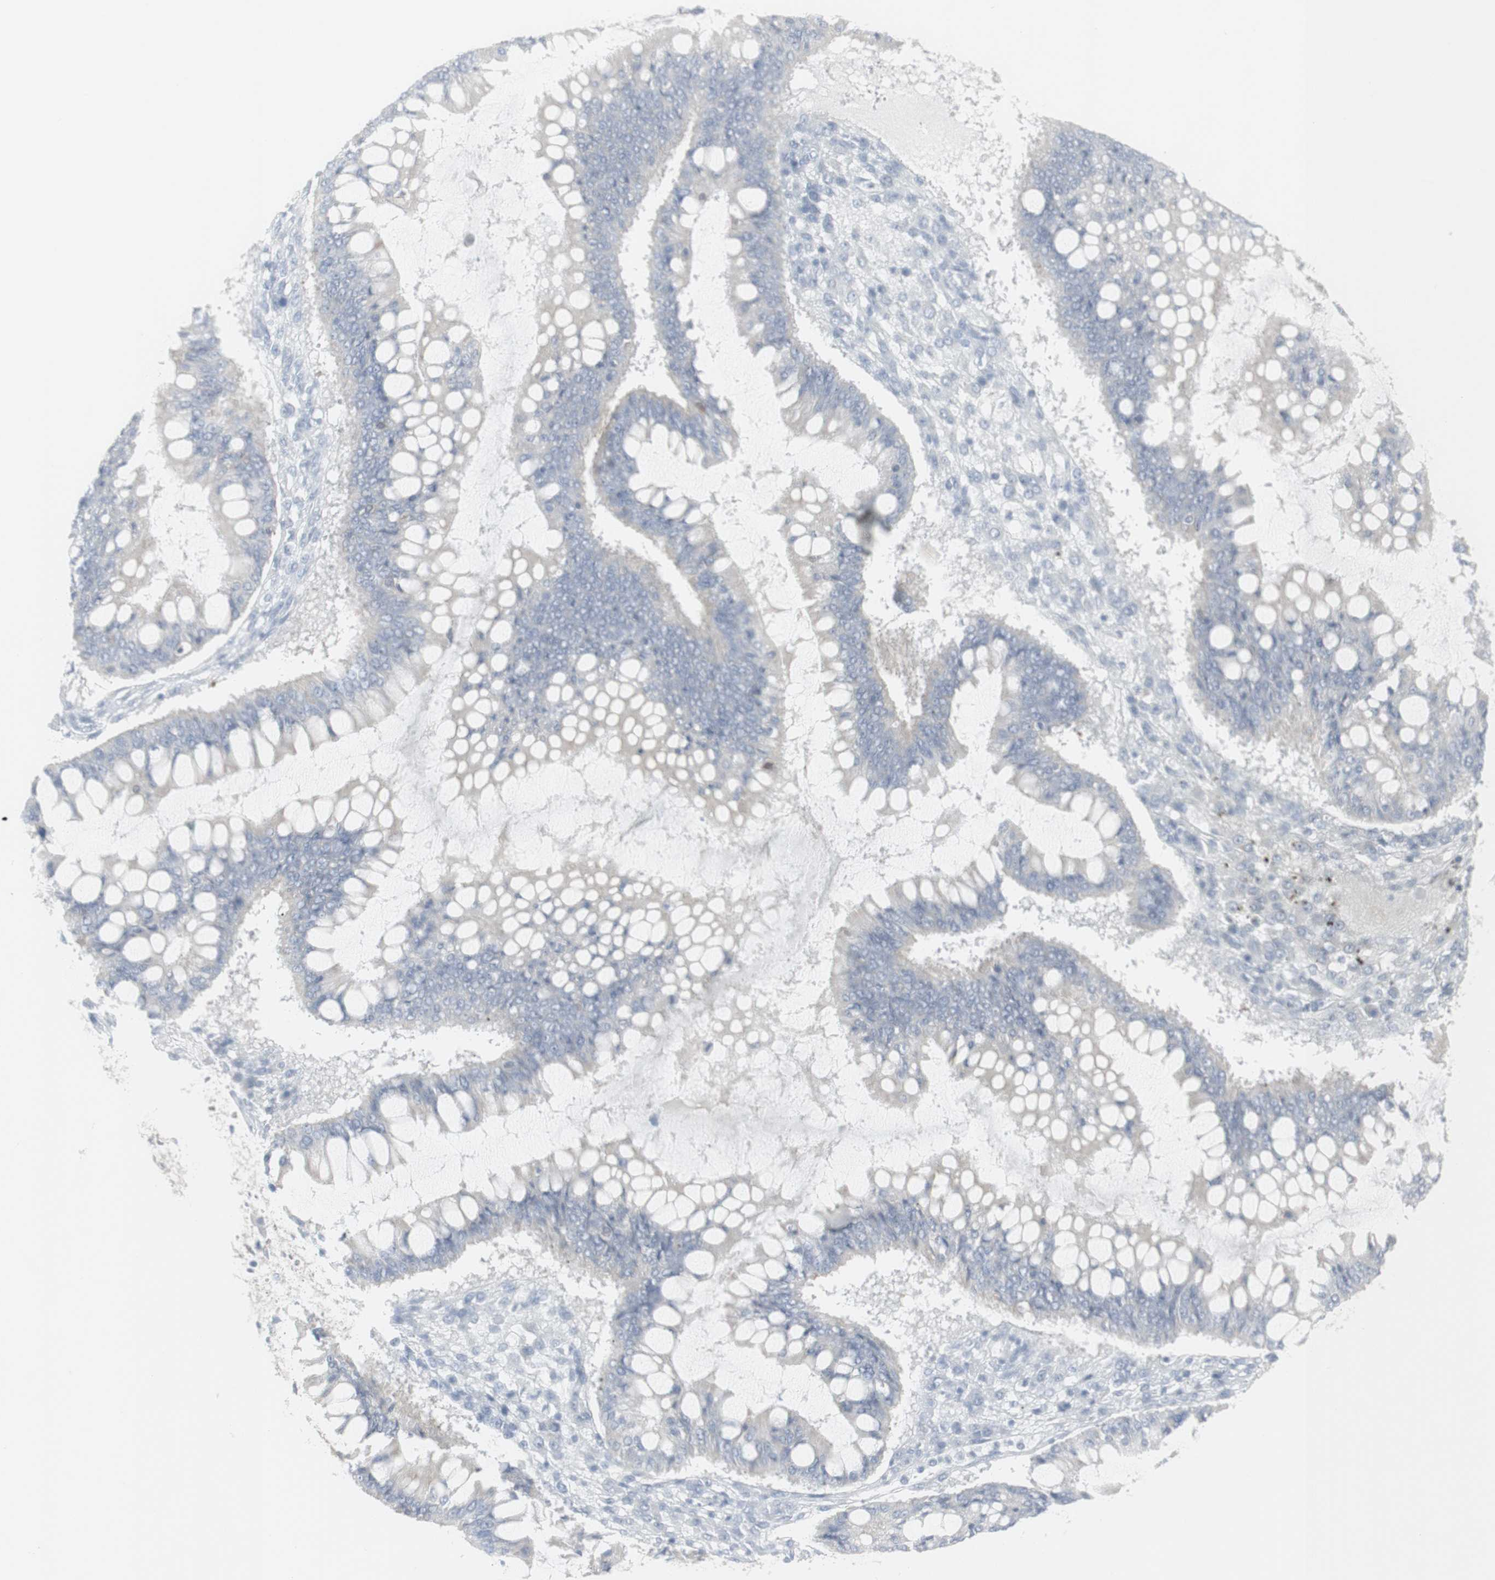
{"staining": {"intensity": "negative", "quantity": "none", "location": "none"}, "tissue": "ovarian cancer", "cell_type": "Tumor cells", "image_type": "cancer", "snomed": [{"axis": "morphology", "description": "Cystadenocarcinoma, mucinous, NOS"}, {"axis": "topography", "description": "Ovary"}], "caption": "This micrograph is of ovarian cancer (mucinous cystadenocarcinoma) stained with IHC to label a protein in brown with the nuclei are counter-stained blue. There is no positivity in tumor cells.", "gene": "ENSG00000198211", "patient": {"sex": "female", "age": 73}}